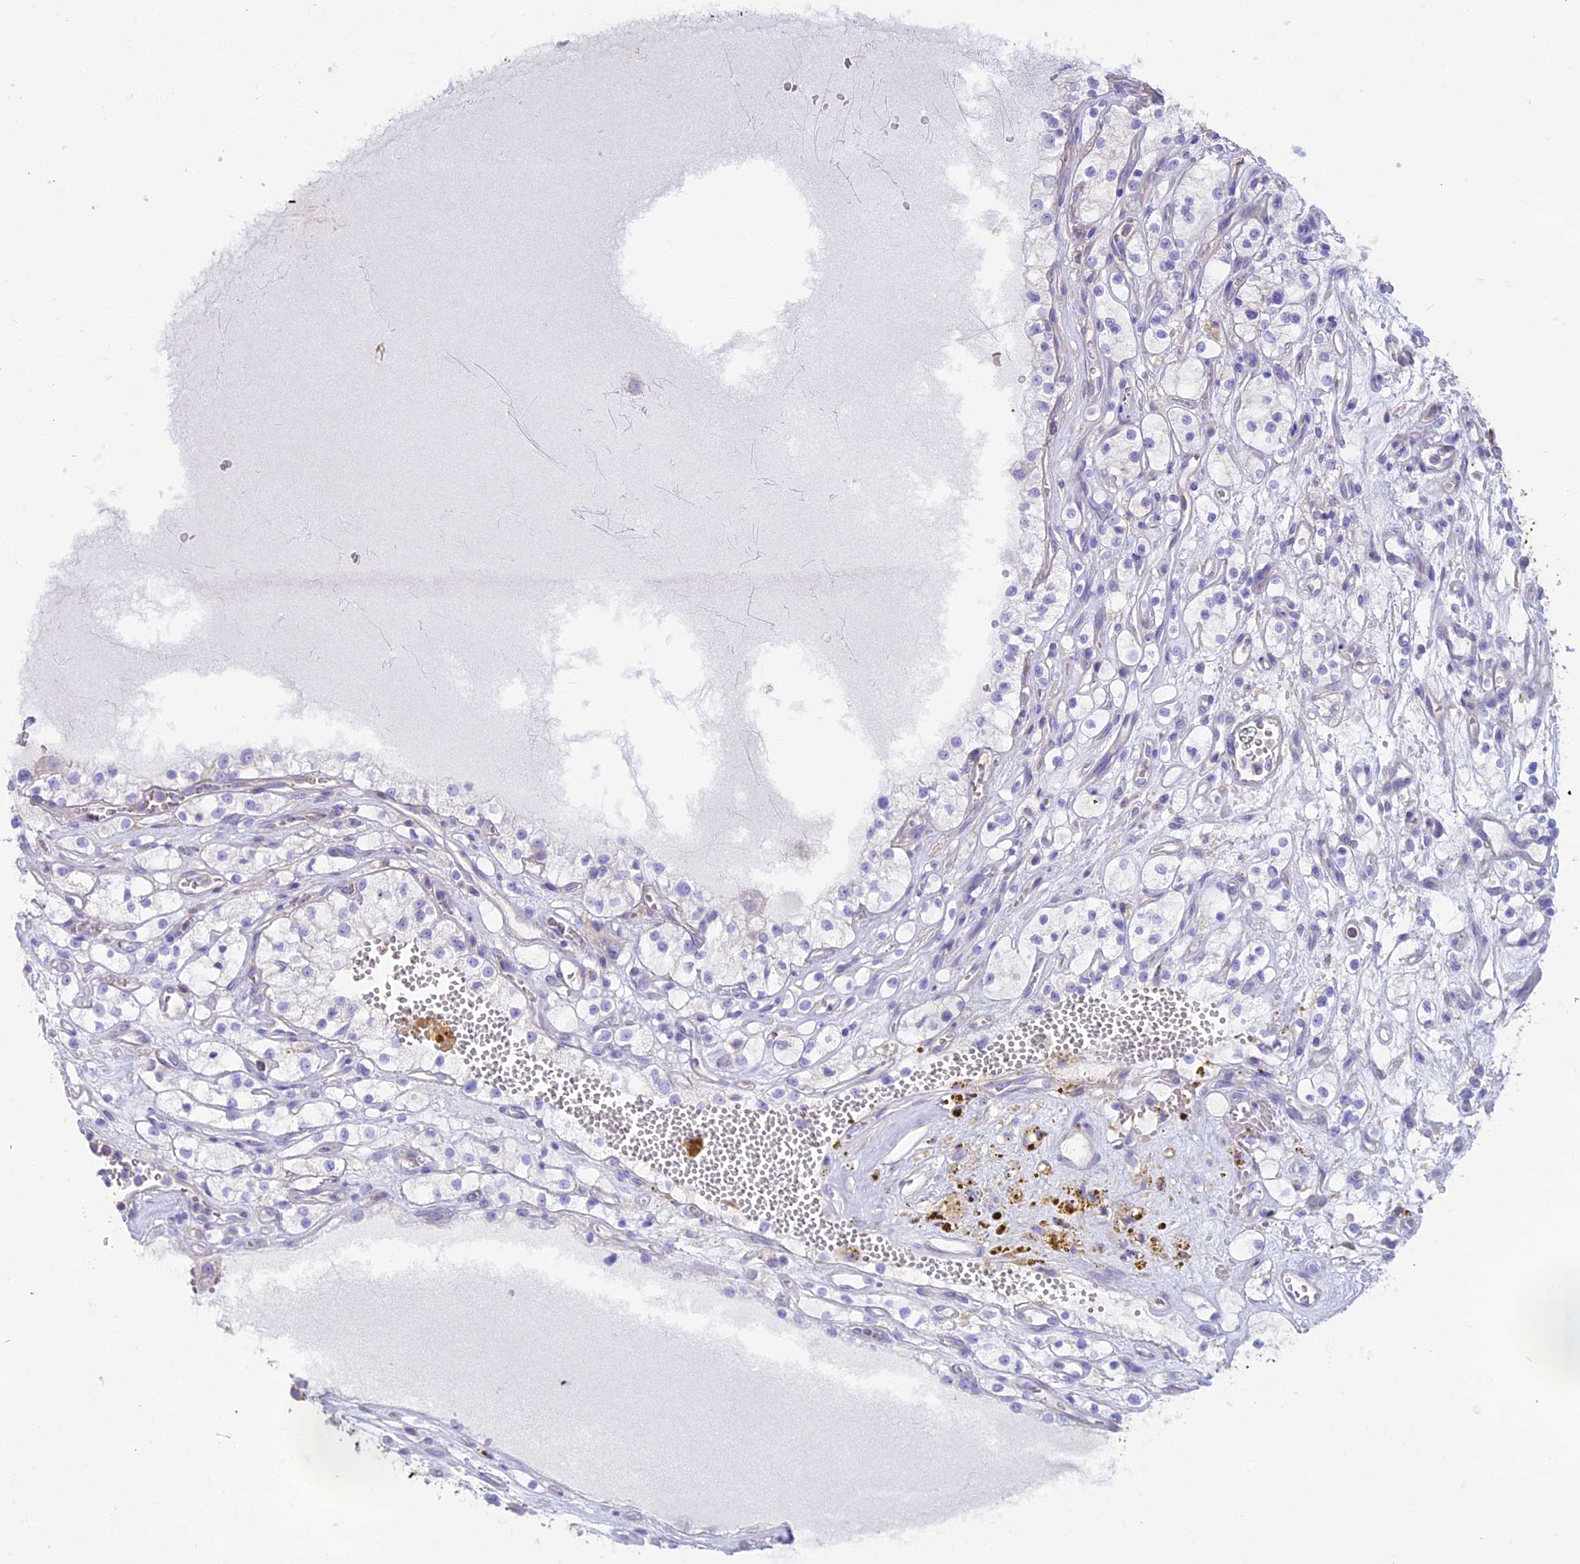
{"staining": {"intensity": "negative", "quantity": "none", "location": "none"}, "tissue": "renal cancer", "cell_type": "Tumor cells", "image_type": "cancer", "snomed": [{"axis": "morphology", "description": "Adenocarcinoma, NOS"}, {"axis": "topography", "description": "Kidney"}], "caption": "The image demonstrates no staining of tumor cells in renal adenocarcinoma. Brightfield microscopy of IHC stained with DAB (3,3'-diaminobenzidine) (brown) and hematoxylin (blue), captured at high magnification.", "gene": "CDAN1", "patient": {"sex": "female", "age": 69}}